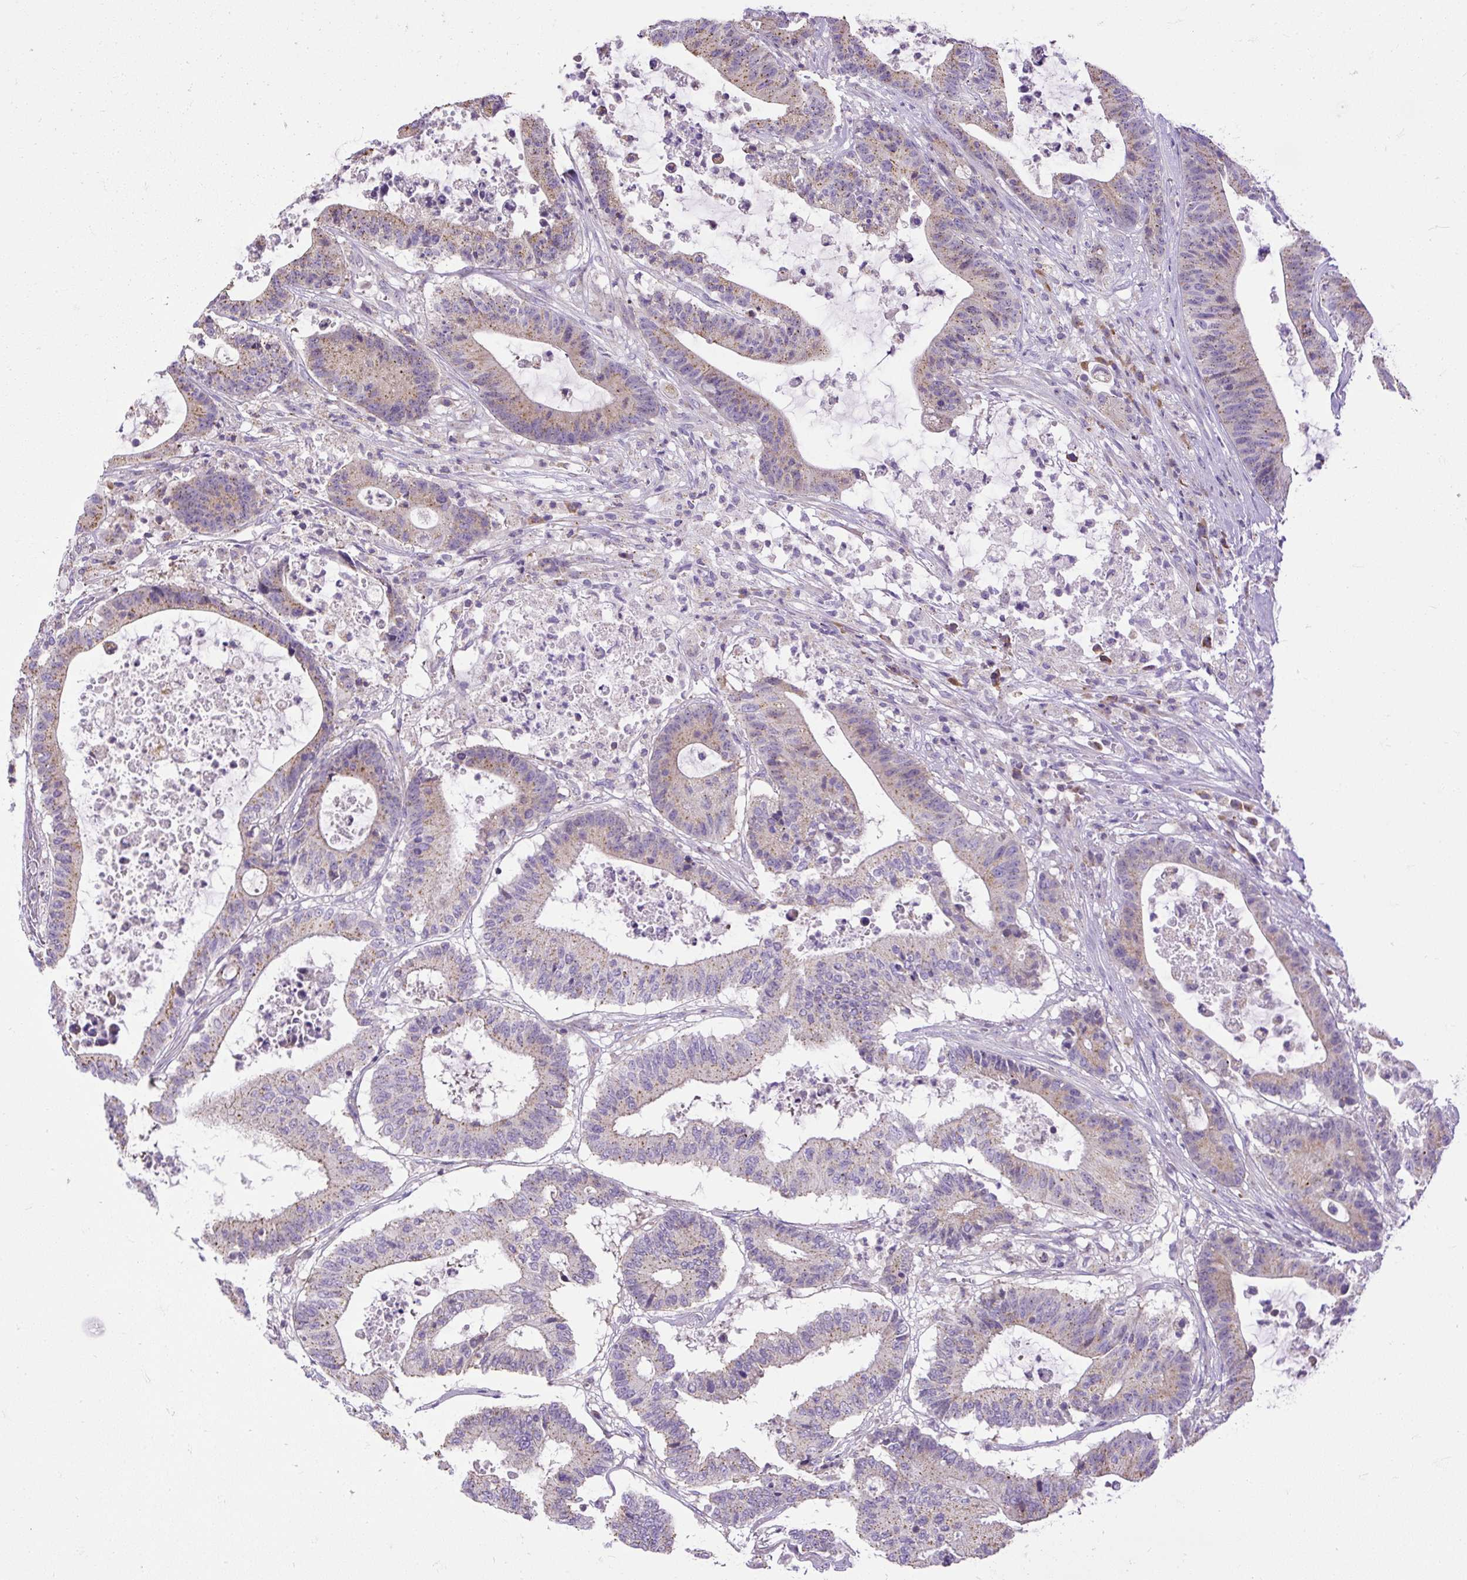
{"staining": {"intensity": "weak", "quantity": "25%-75%", "location": "cytoplasmic/membranous"}, "tissue": "colorectal cancer", "cell_type": "Tumor cells", "image_type": "cancer", "snomed": [{"axis": "morphology", "description": "Adenocarcinoma, NOS"}, {"axis": "topography", "description": "Colon"}], "caption": "Immunohistochemistry (IHC) of human colorectal adenocarcinoma demonstrates low levels of weak cytoplasmic/membranous staining in approximately 25%-75% of tumor cells.", "gene": "CFAP47", "patient": {"sex": "female", "age": 84}}